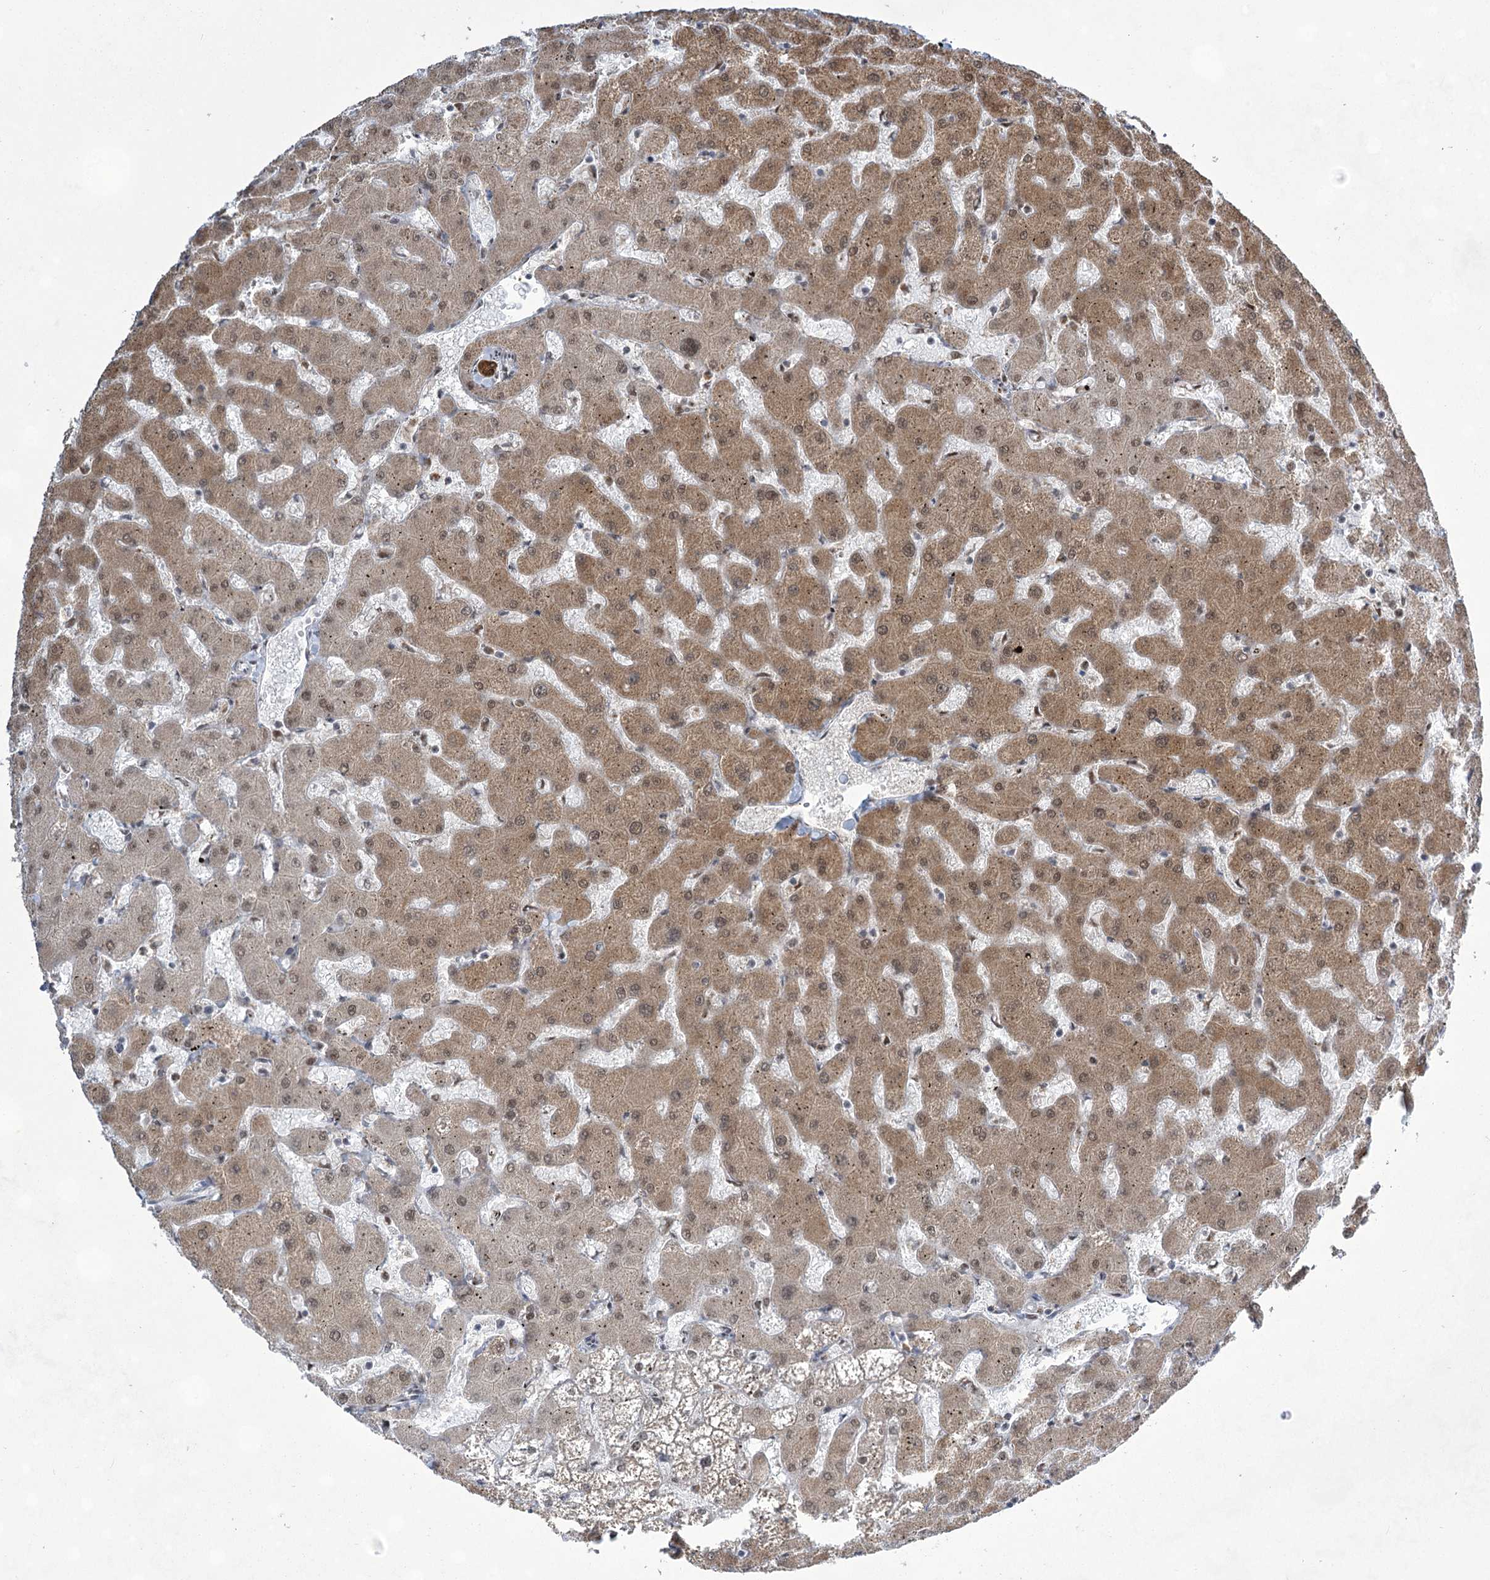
{"staining": {"intensity": "moderate", "quantity": ">75%", "location": "cytoplasmic/membranous,nuclear"}, "tissue": "liver", "cell_type": "Cholangiocytes", "image_type": "normal", "snomed": [{"axis": "morphology", "description": "Normal tissue, NOS"}, {"axis": "topography", "description": "Liver"}], "caption": "Moderate cytoplasmic/membranous,nuclear protein staining is seen in approximately >75% of cholangiocytes in liver. Nuclei are stained in blue.", "gene": "ZCCHC8", "patient": {"sex": "female", "age": 63}}